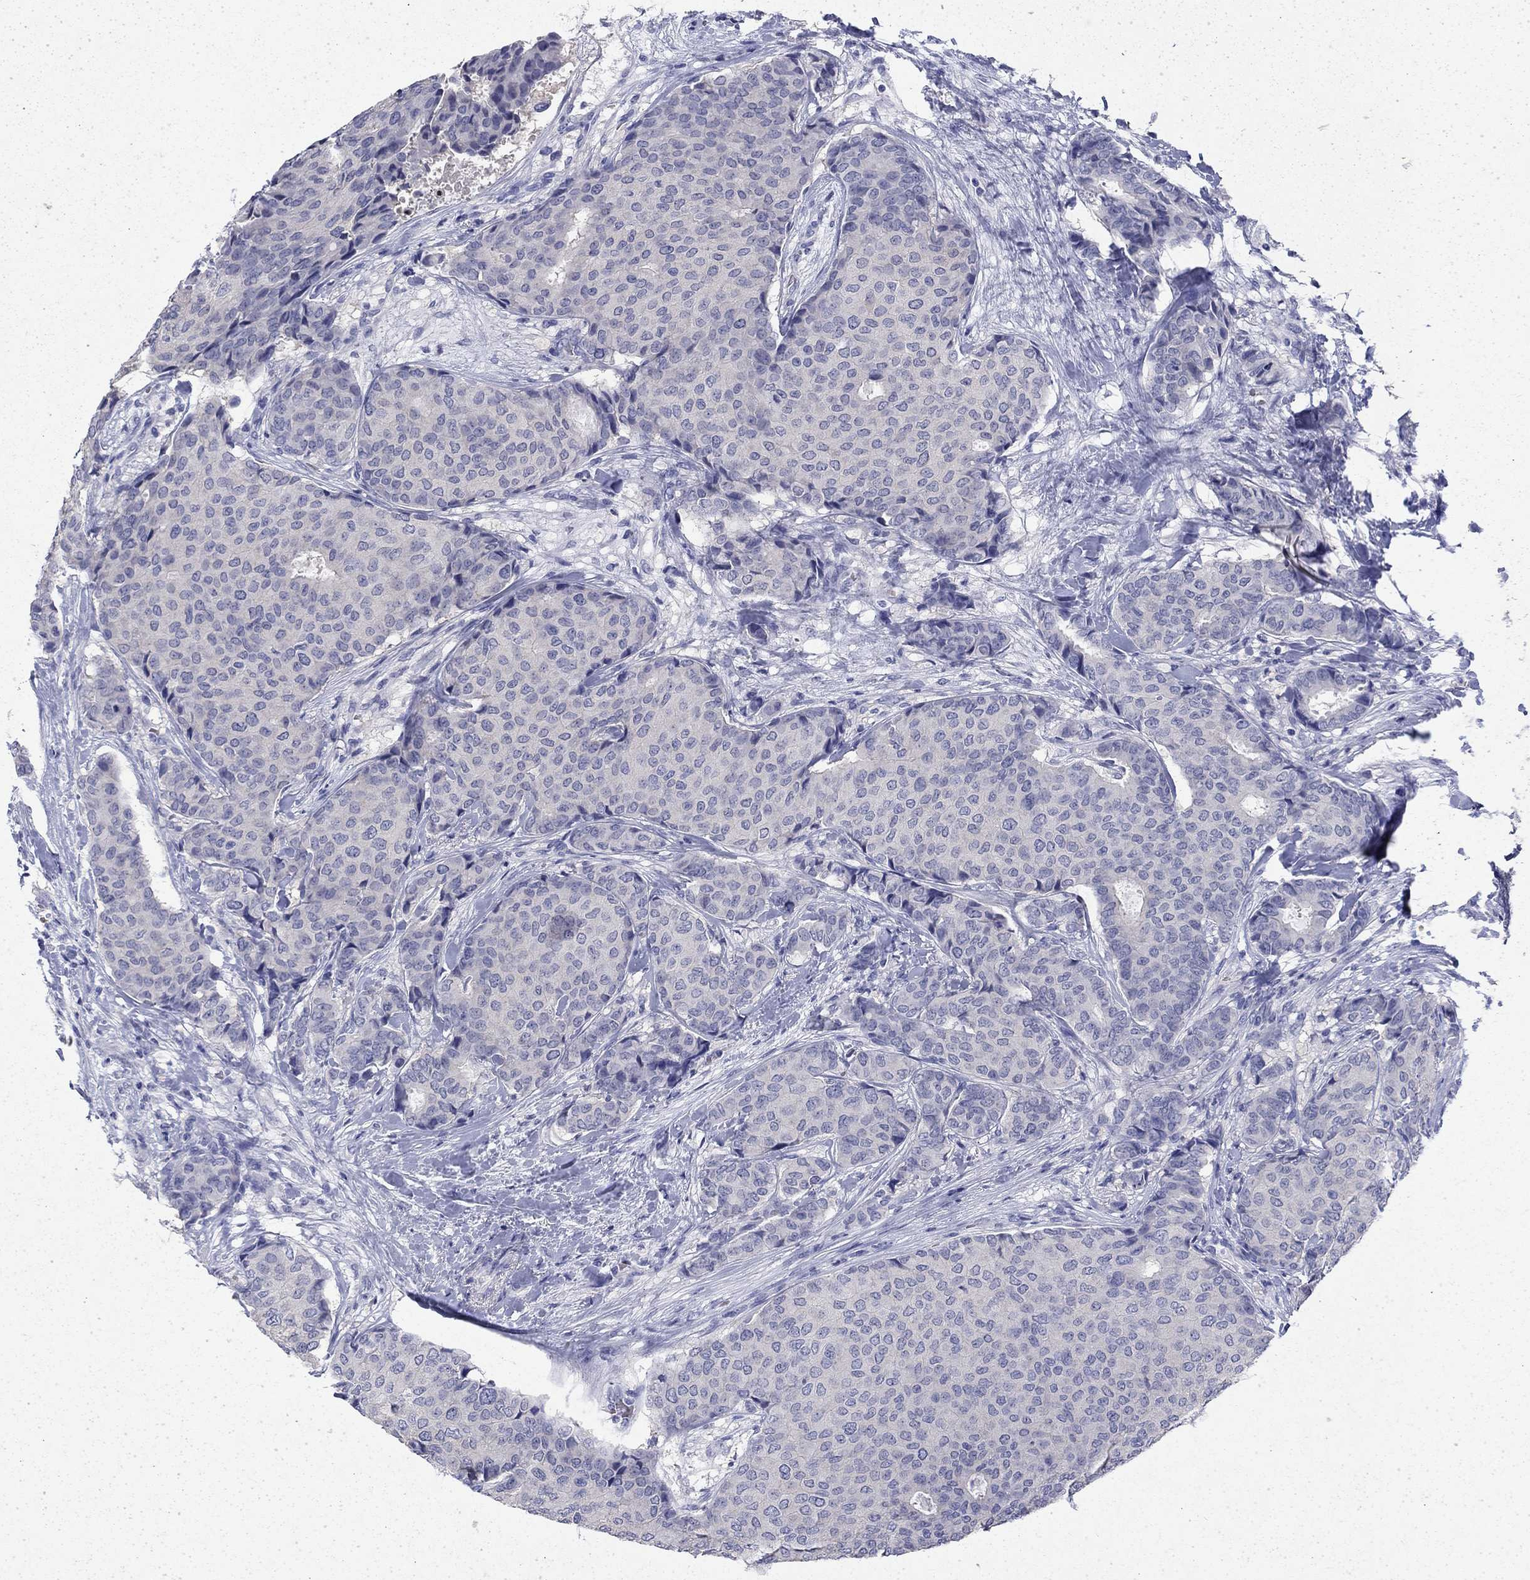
{"staining": {"intensity": "negative", "quantity": "none", "location": "none"}, "tissue": "breast cancer", "cell_type": "Tumor cells", "image_type": "cancer", "snomed": [{"axis": "morphology", "description": "Duct carcinoma"}, {"axis": "topography", "description": "Breast"}], "caption": "Protein analysis of breast cancer demonstrates no significant positivity in tumor cells.", "gene": "ENPP6", "patient": {"sex": "female", "age": 75}}